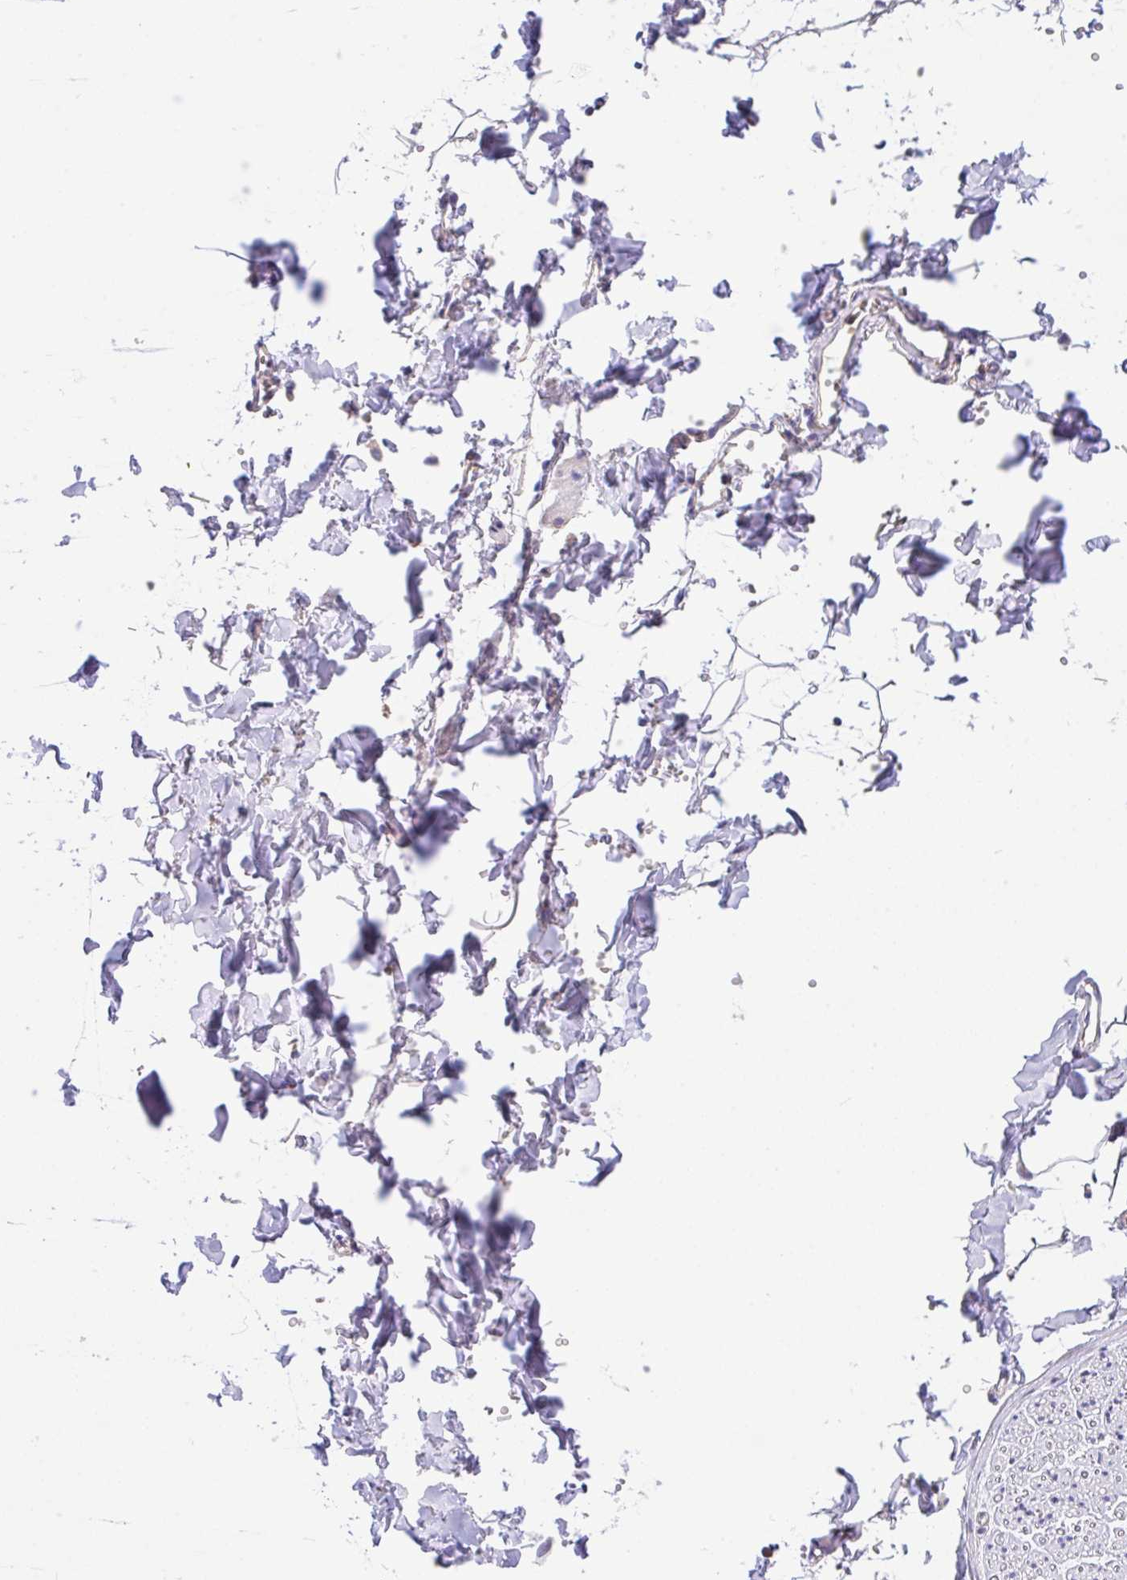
{"staining": {"intensity": "negative", "quantity": "none", "location": "none"}, "tissue": "adipose tissue", "cell_type": "Adipocytes", "image_type": "normal", "snomed": [{"axis": "morphology", "description": "Normal tissue, NOS"}, {"axis": "topography", "description": "Cartilage tissue"}, {"axis": "topography", "description": "Bronchus"}, {"axis": "topography", "description": "Peripheral nerve tissue"}], "caption": "The histopathology image demonstrates no staining of adipocytes in benign adipose tissue. (Immunohistochemistry (ihc), brightfield microscopy, high magnification).", "gene": "GFPT2", "patient": {"sex": "female", "age": 59}}